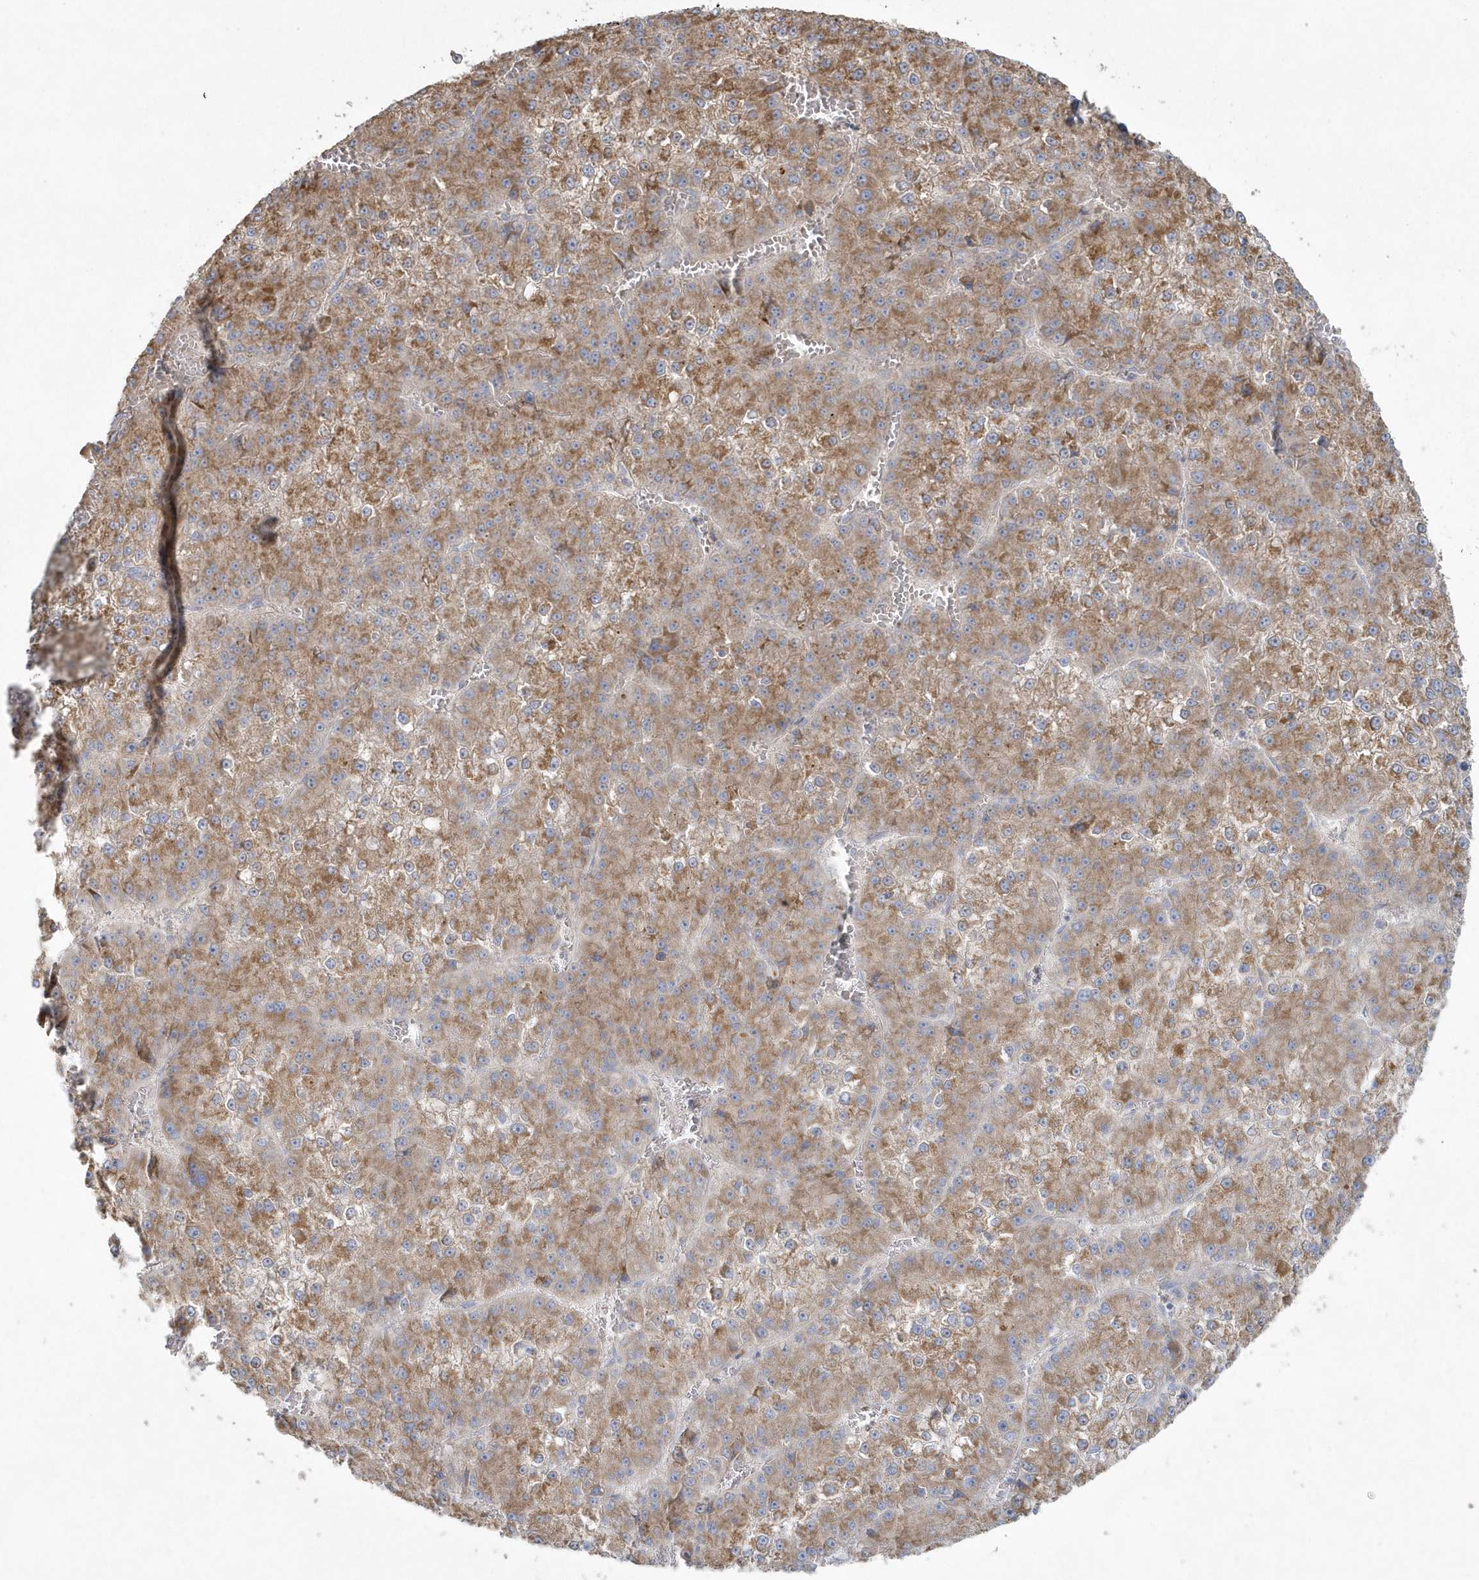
{"staining": {"intensity": "moderate", "quantity": ">75%", "location": "cytoplasmic/membranous"}, "tissue": "liver cancer", "cell_type": "Tumor cells", "image_type": "cancer", "snomed": [{"axis": "morphology", "description": "Carcinoma, Hepatocellular, NOS"}, {"axis": "topography", "description": "Liver"}], "caption": "Protein analysis of liver cancer (hepatocellular carcinoma) tissue reveals moderate cytoplasmic/membranous staining in about >75% of tumor cells. (DAB IHC with brightfield microscopy, high magnification).", "gene": "BLTP3A", "patient": {"sex": "female", "age": 73}}